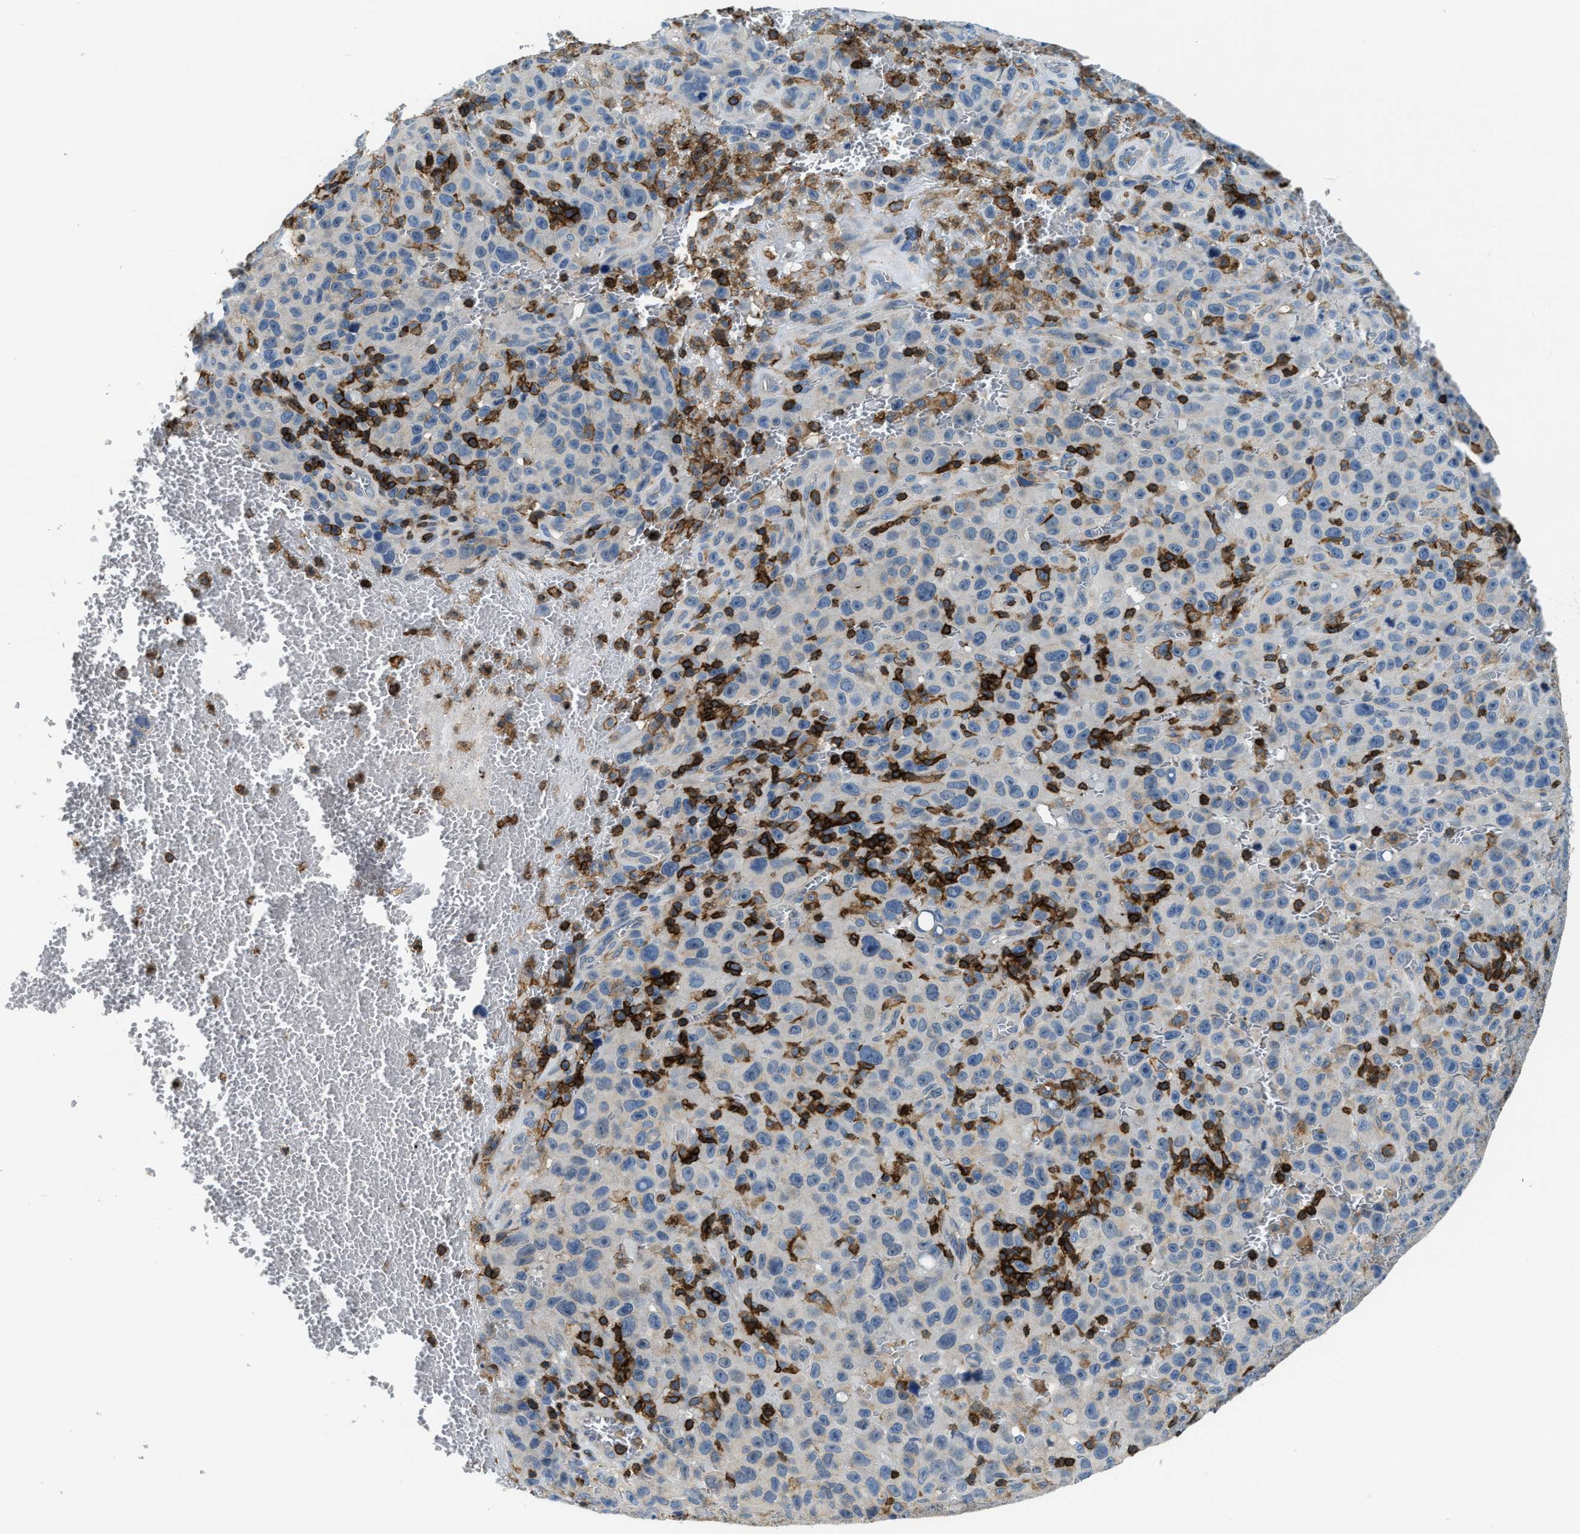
{"staining": {"intensity": "negative", "quantity": "none", "location": "none"}, "tissue": "melanoma", "cell_type": "Tumor cells", "image_type": "cancer", "snomed": [{"axis": "morphology", "description": "Malignant melanoma, NOS"}, {"axis": "topography", "description": "Skin"}], "caption": "DAB (3,3'-diaminobenzidine) immunohistochemical staining of malignant melanoma demonstrates no significant positivity in tumor cells.", "gene": "MYO1G", "patient": {"sex": "female", "age": 82}}